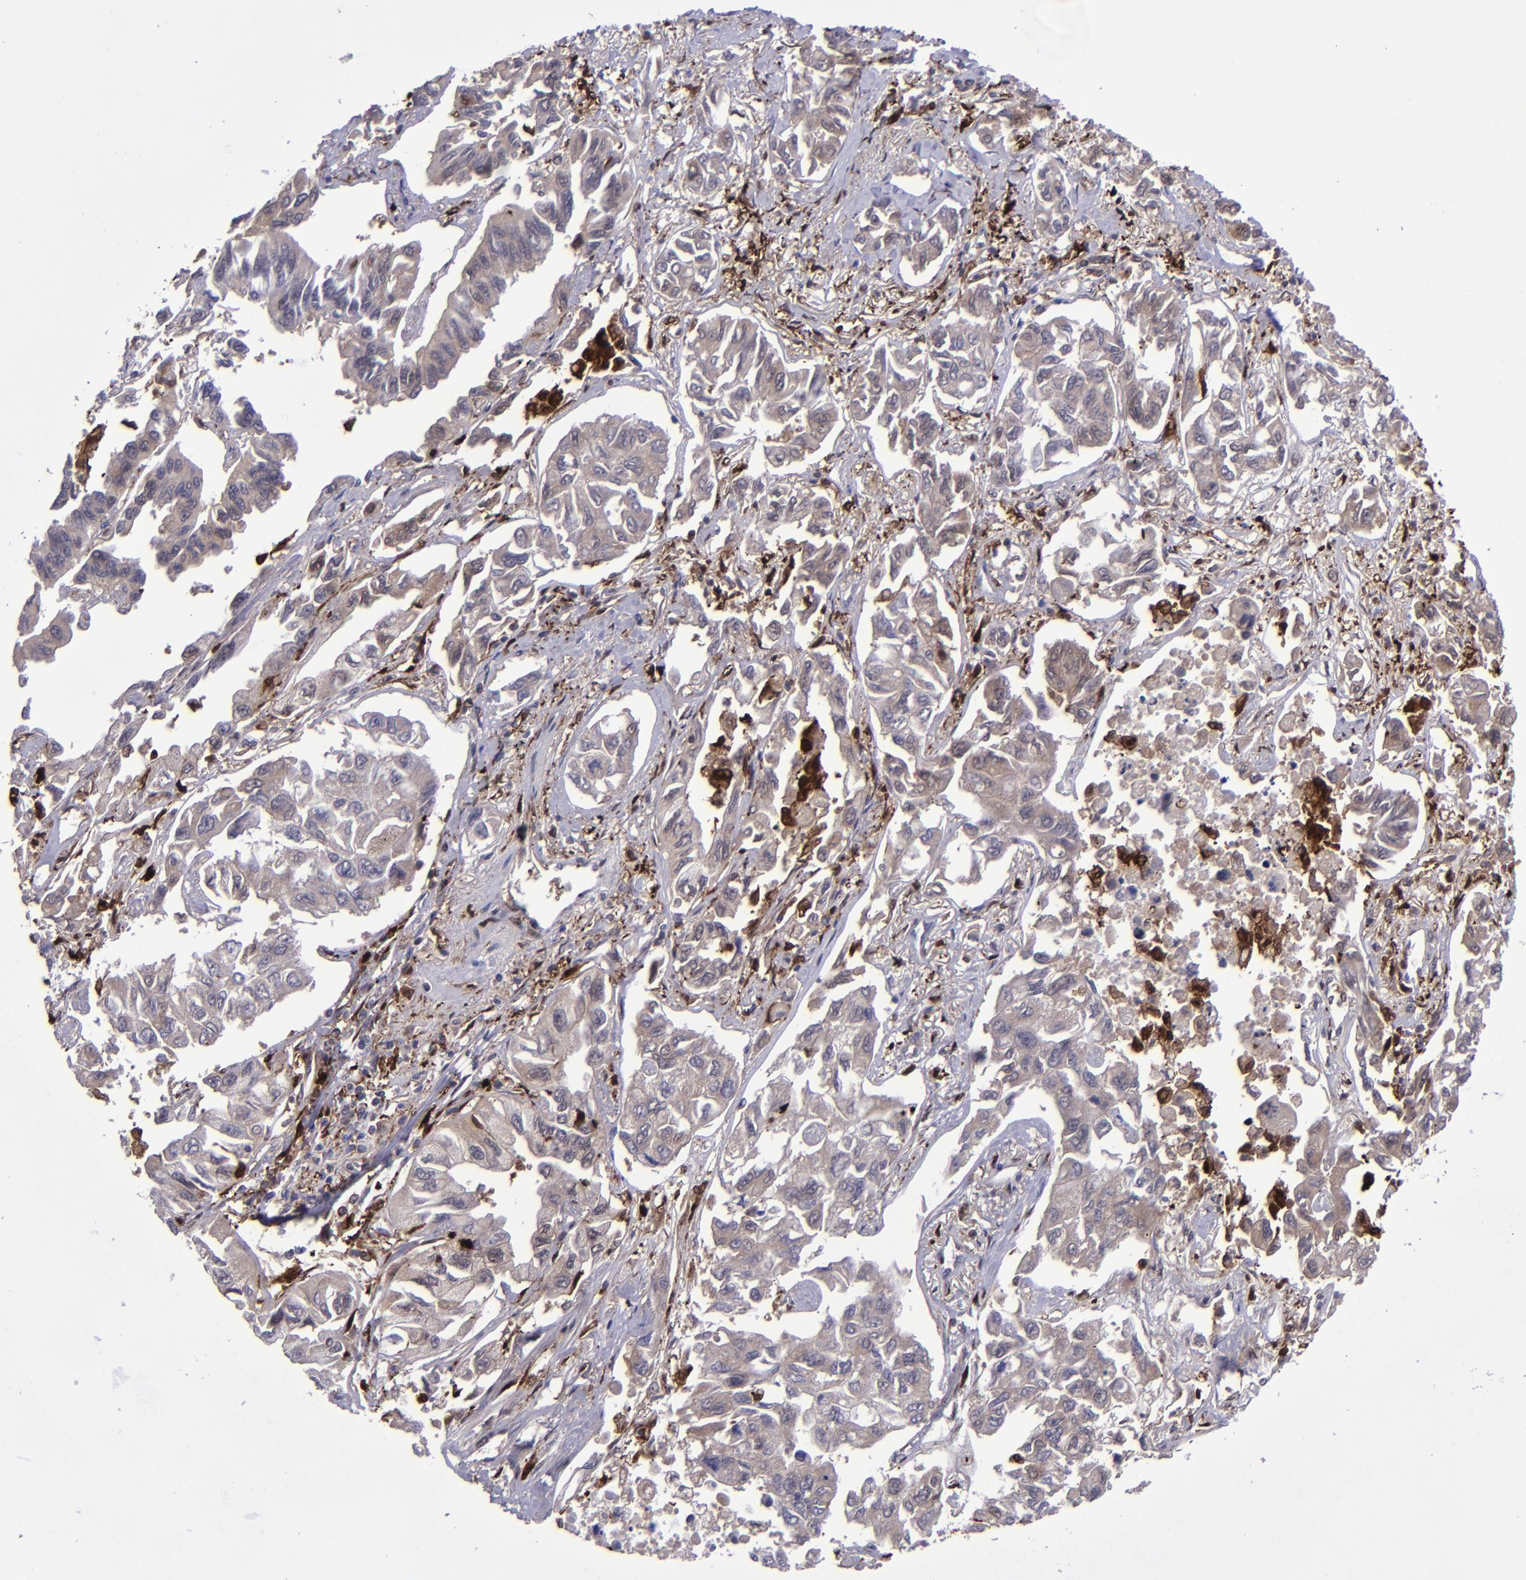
{"staining": {"intensity": "weak", "quantity": ">75%", "location": "cytoplasmic/membranous"}, "tissue": "lung cancer", "cell_type": "Tumor cells", "image_type": "cancer", "snomed": [{"axis": "morphology", "description": "Adenocarcinoma, NOS"}, {"axis": "topography", "description": "Lung"}], "caption": "Protein expression analysis of lung adenocarcinoma exhibits weak cytoplasmic/membranous positivity in approximately >75% of tumor cells.", "gene": "TYMP", "patient": {"sex": "male", "age": 64}}